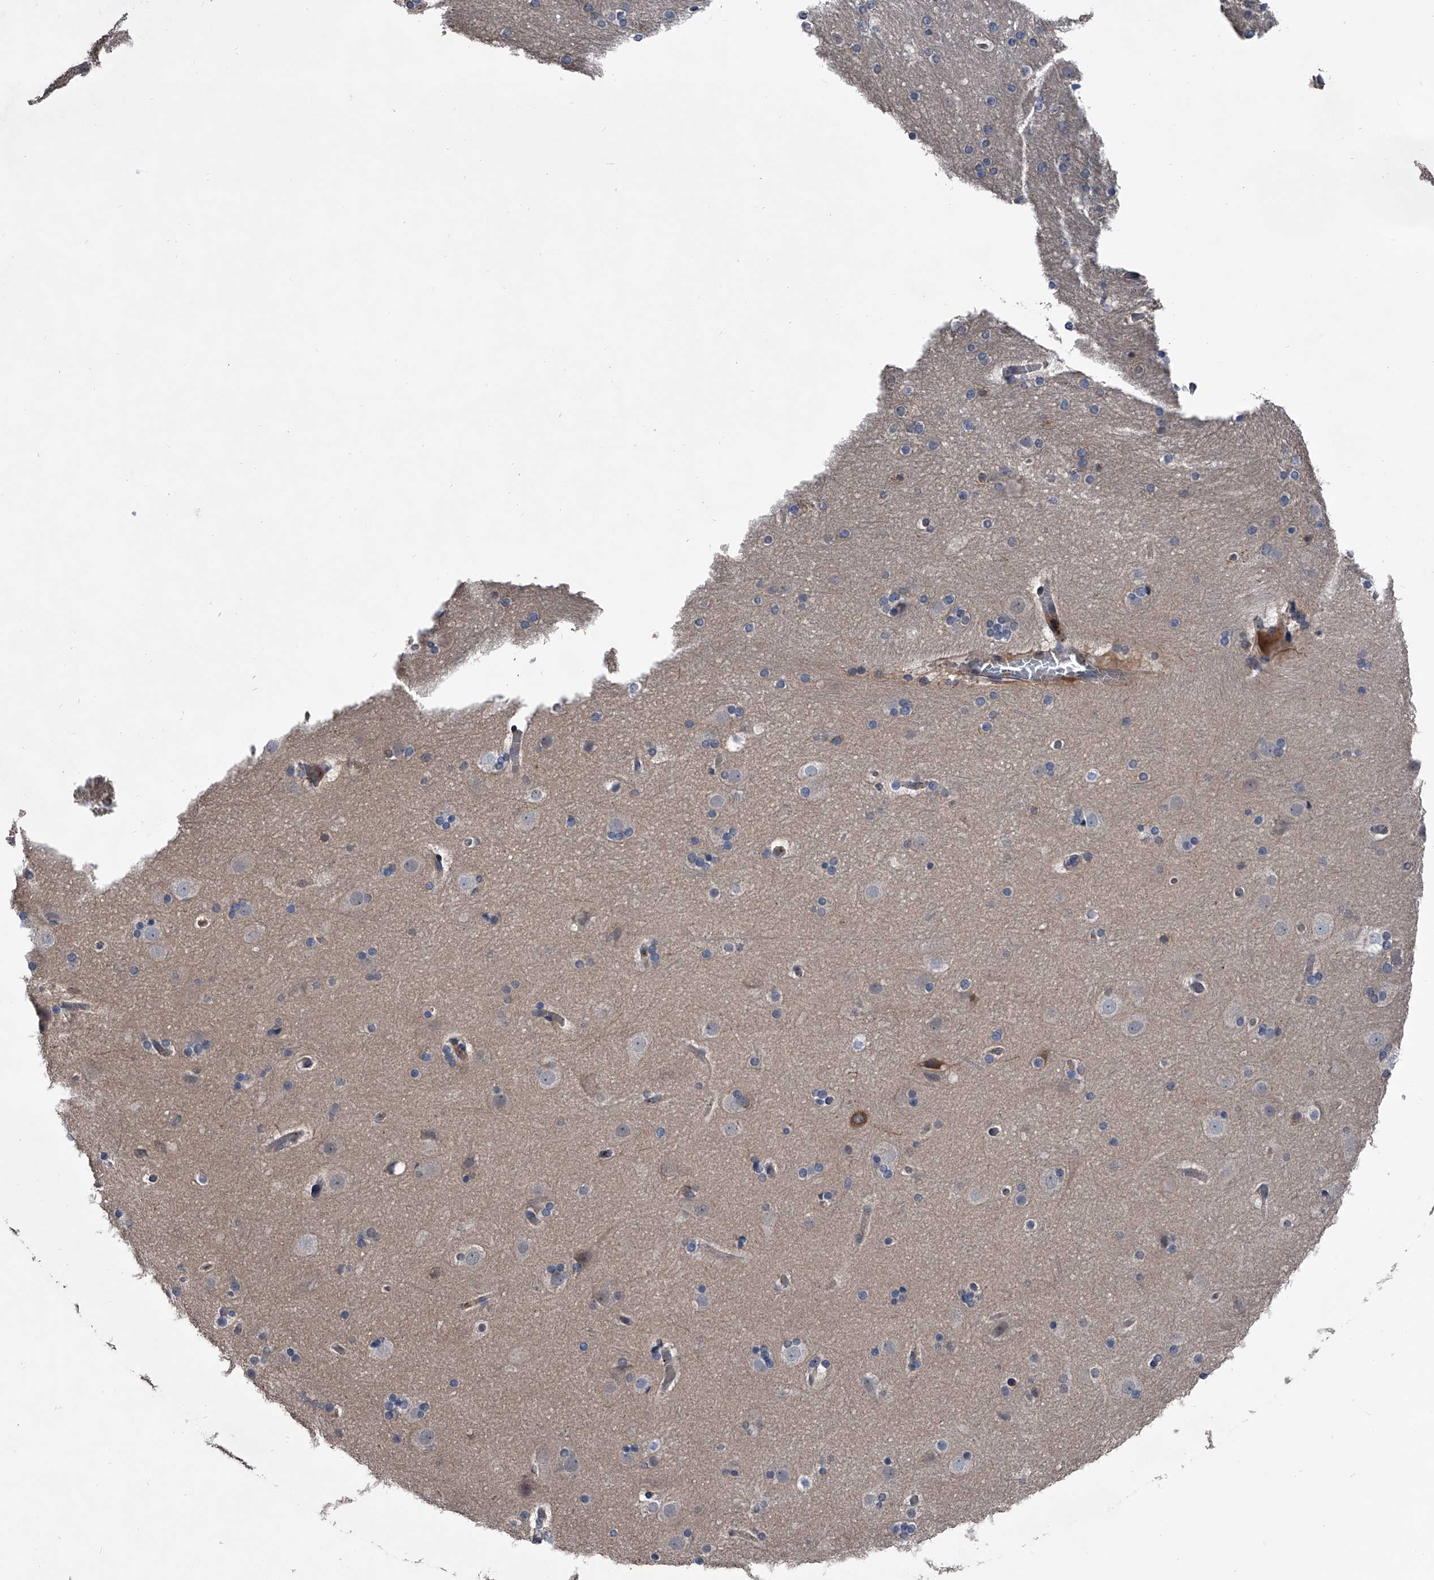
{"staining": {"intensity": "moderate", "quantity": "25%-75%", "location": "cytoplasmic/membranous"}, "tissue": "cerebral cortex", "cell_type": "Endothelial cells", "image_type": "normal", "snomed": [{"axis": "morphology", "description": "Normal tissue, NOS"}, {"axis": "topography", "description": "Cerebral cortex"}], "caption": "The photomicrograph exhibits staining of benign cerebral cortex, revealing moderate cytoplasmic/membranous protein positivity (brown color) within endothelial cells.", "gene": "KIF13A", "patient": {"sex": "male", "age": 57}}